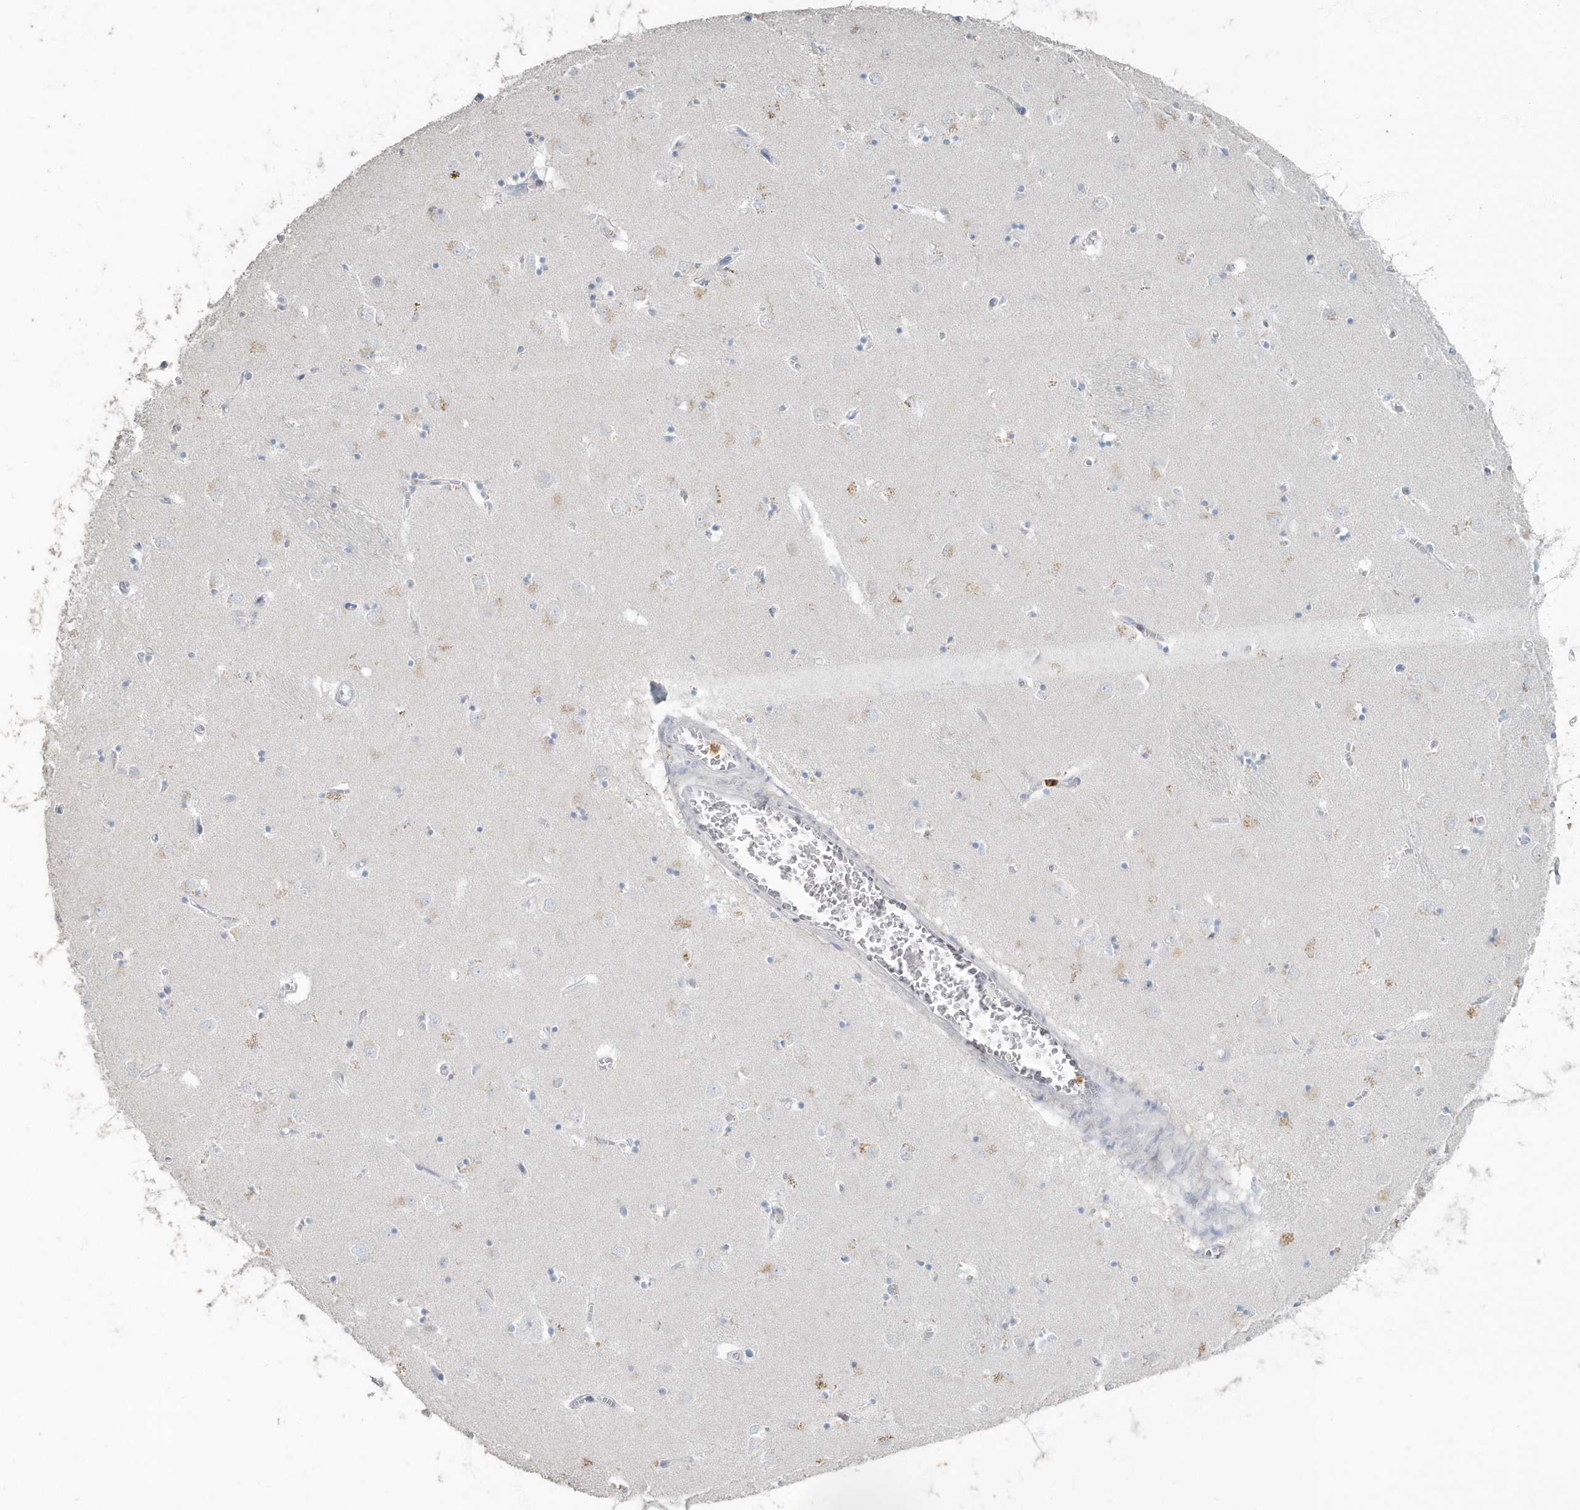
{"staining": {"intensity": "negative", "quantity": "none", "location": "none"}, "tissue": "caudate", "cell_type": "Glial cells", "image_type": "normal", "snomed": [{"axis": "morphology", "description": "Normal tissue, NOS"}, {"axis": "topography", "description": "Lateral ventricle wall"}], "caption": "Histopathology image shows no protein positivity in glial cells of unremarkable caudate.", "gene": "MYOT", "patient": {"sex": "male", "age": 70}}